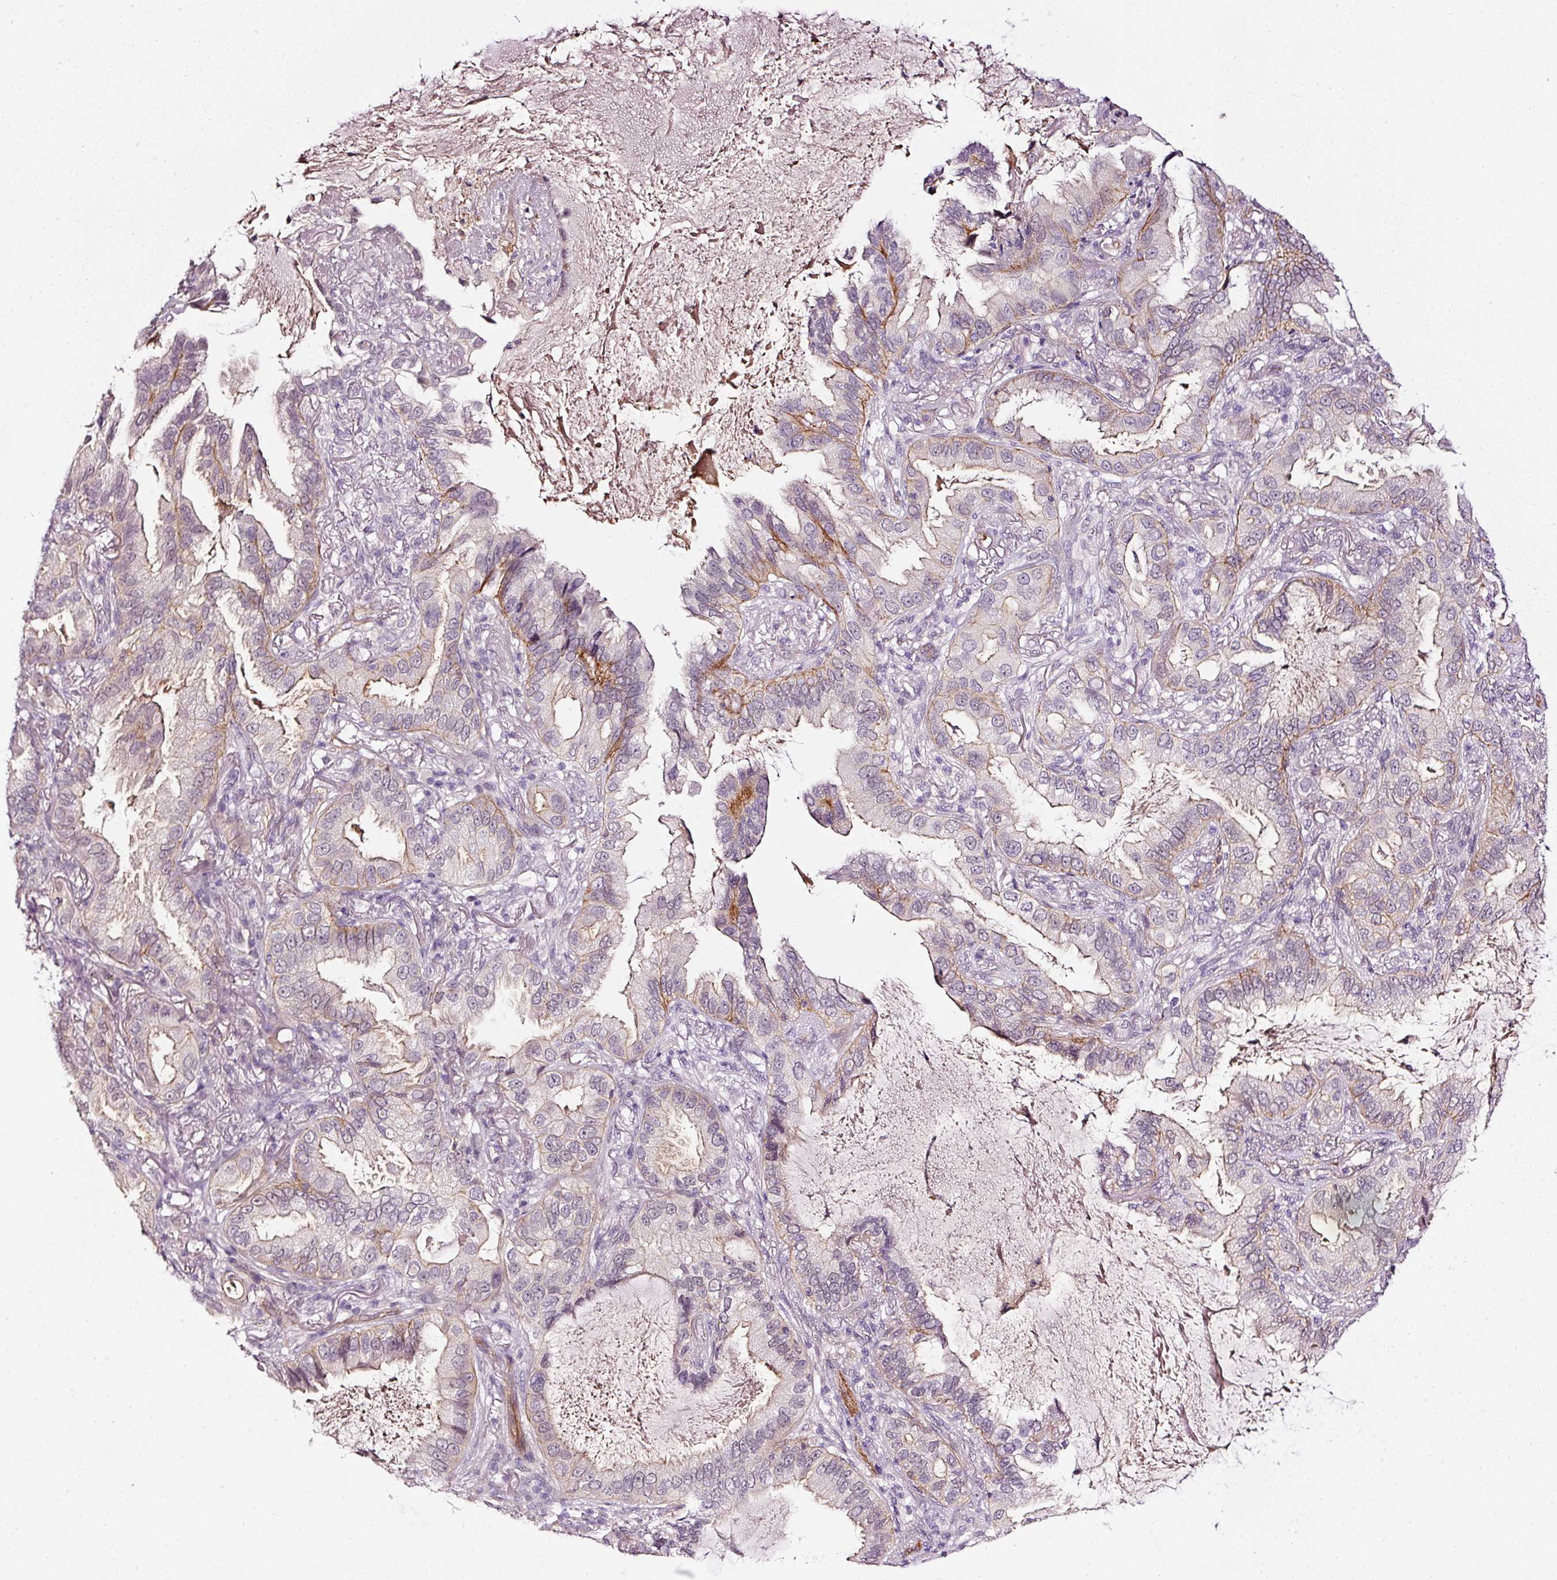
{"staining": {"intensity": "moderate", "quantity": "<25%", "location": "cytoplasmic/membranous"}, "tissue": "lung cancer", "cell_type": "Tumor cells", "image_type": "cancer", "snomed": [{"axis": "morphology", "description": "Adenocarcinoma, NOS"}, {"axis": "topography", "description": "Lung"}], "caption": "The micrograph shows immunohistochemical staining of lung cancer. There is moderate cytoplasmic/membranous staining is identified in approximately <25% of tumor cells.", "gene": "ABCB4", "patient": {"sex": "female", "age": 69}}